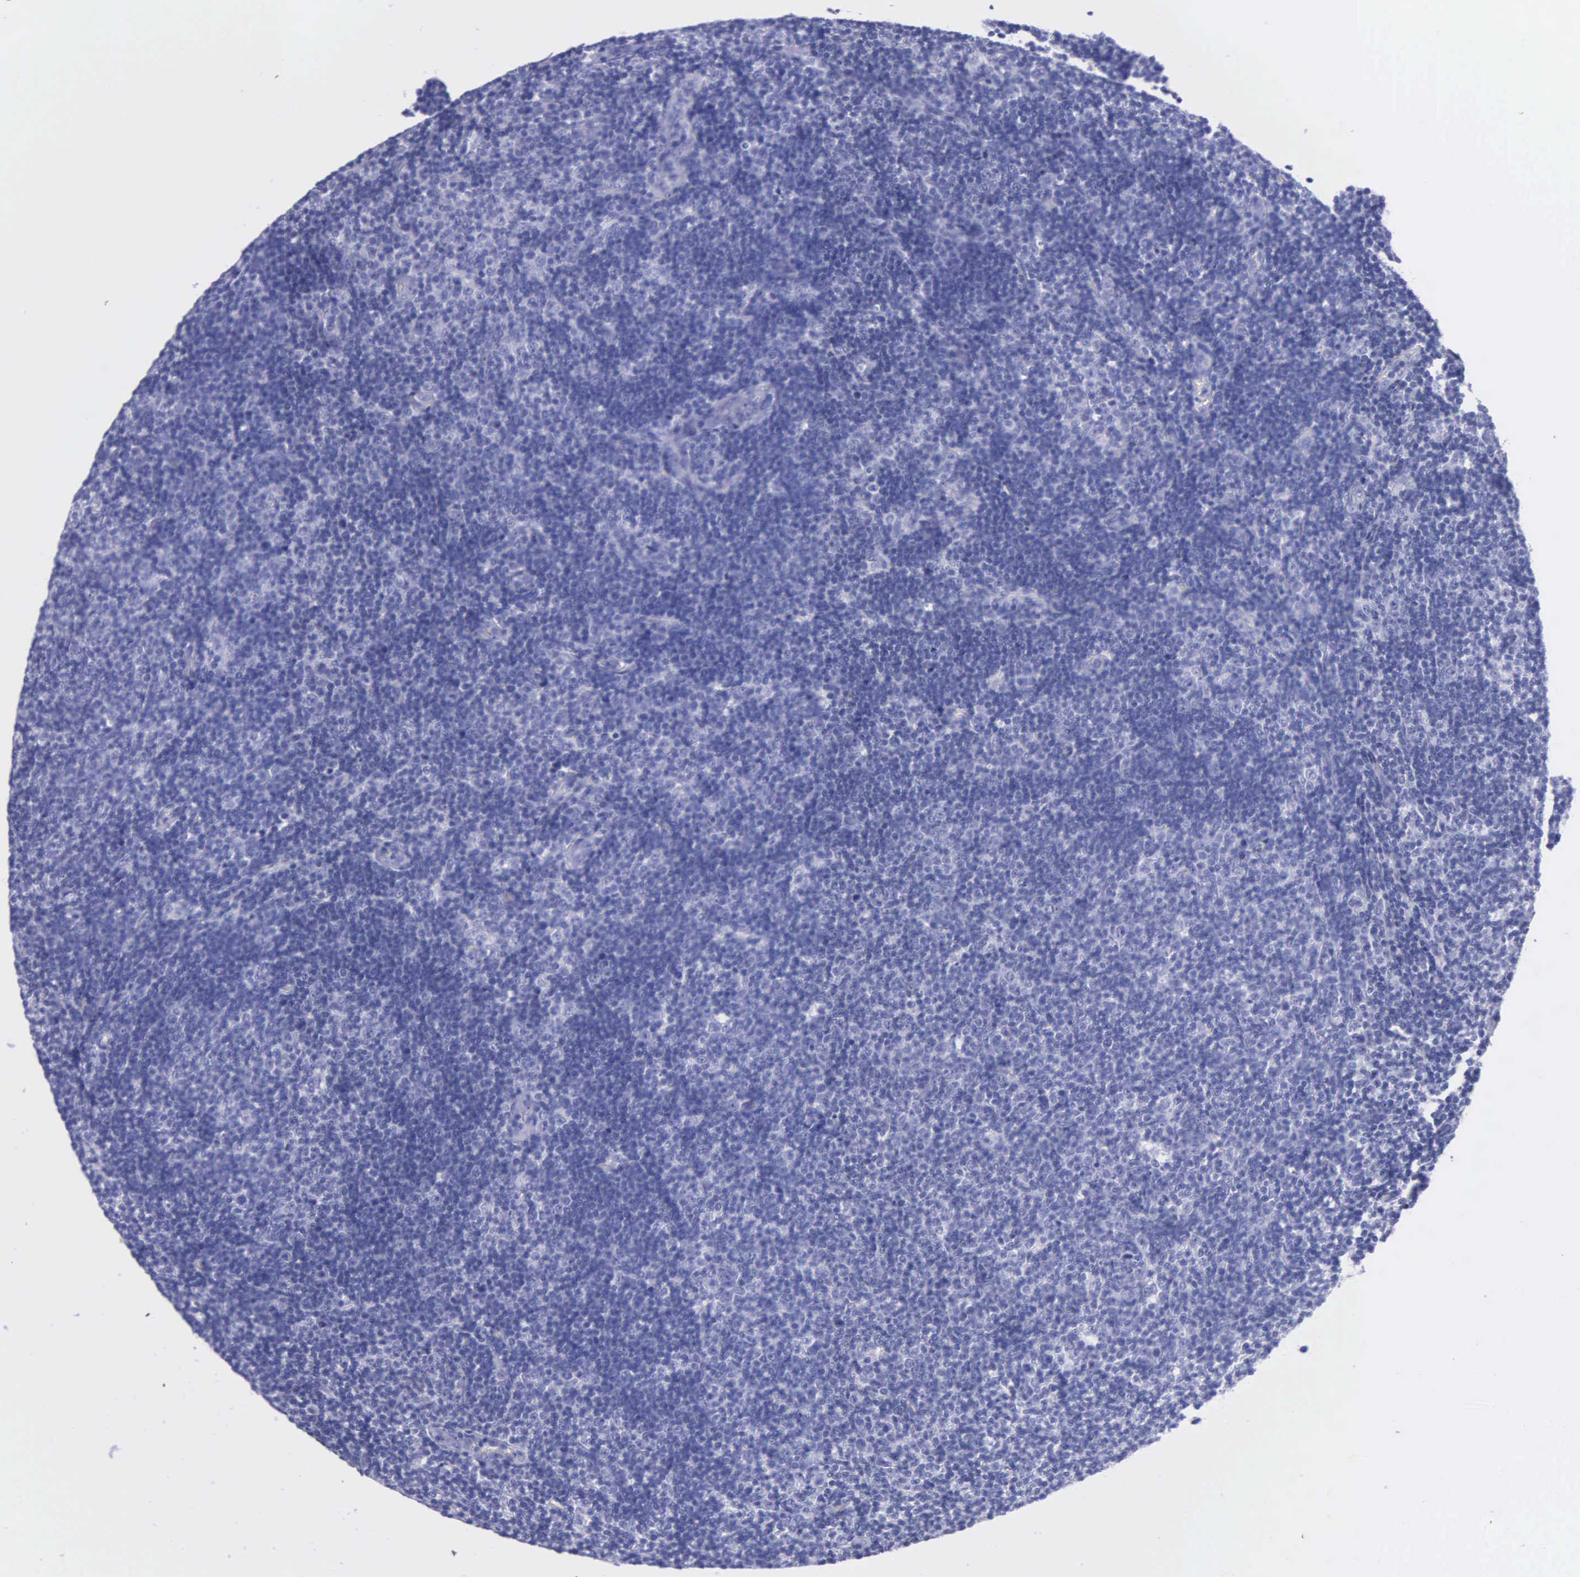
{"staining": {"intensity": "negative", "quantity": "none", "location": "none"}, "tissue": "lymphoma", "cell_type": "Tumor cells", "image_type": "cancer", "snomed": [{"axis": "morphology", "description": "Malignant lymphoma, non-Hodgkin's type, Low grade"}, {"axis": "topography", "description": "Lymph node"}], "caption": "This is an immunohistochemistry photomicrograph of low-grade malignant lymphoma, non-Hodgkin's type. There is no expression in tumor cells.", "gene": "KLK3", "patient": {"sex": "male", "age": 49}}